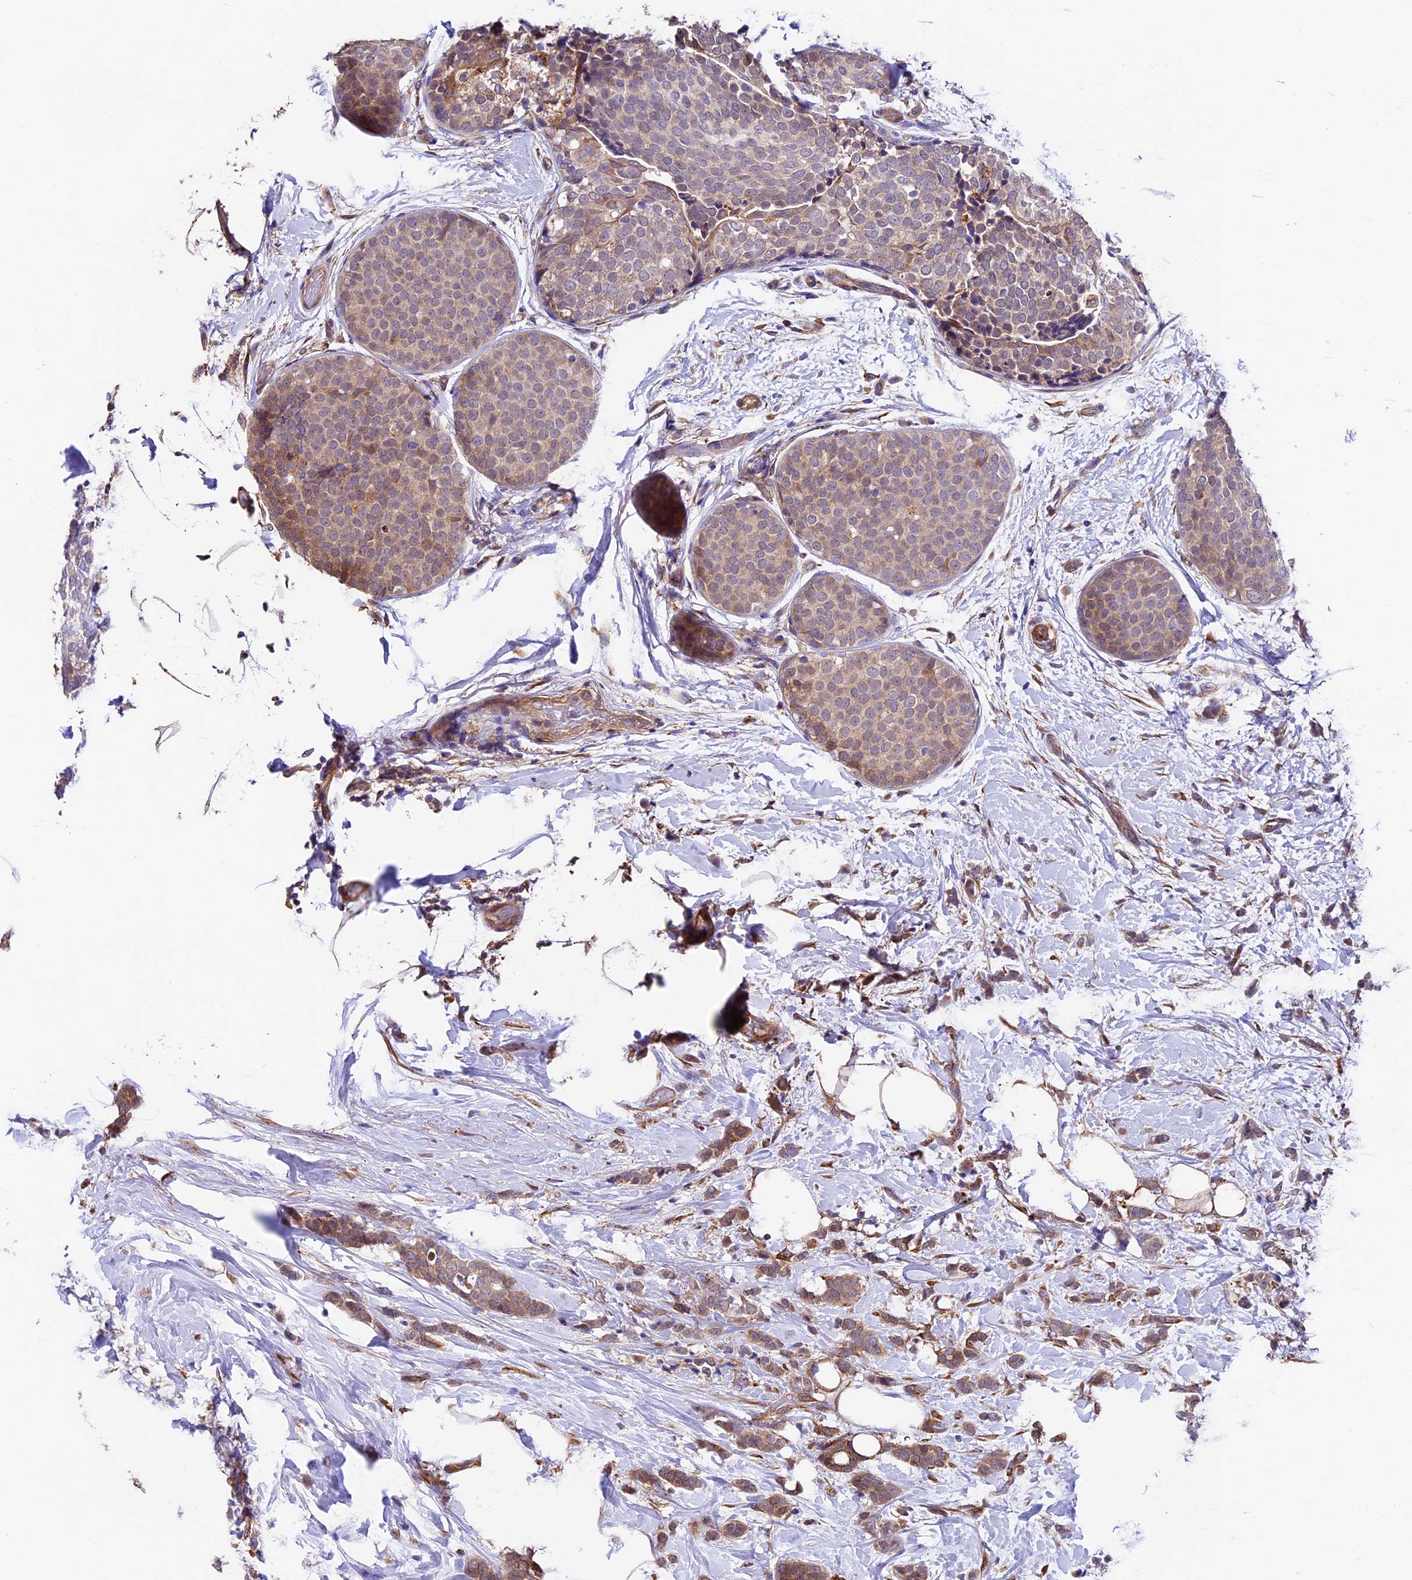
{"staining": {"intensity": "moderate", "quantity": "25%-75%", "location": "cytoplasmic/membranous"}, "tissue": "breast cancer", "cell_type": "Tumor cells", "image_type": "cancer", "snomed": [{"axis": "morphology", "description": "Lobular carcinoma, in situ"}, {"axis": "morphology", "description": "Lobular carcinoma"}, {"axis": "topography", "description": "Breast"}], "caption": "Lobular carcinoma (breast) was stained to show a protein in brown. There is medium levels of moderate cytoplasmic/membranous expression in approximately 25%-75% of tumor cells. The staining is performed using DAB (3,3'-diaminobenzidine) brown chromogen to label protein expression. The nuclei are counter-stained blue using hematoxylin.", "gene": "LSM7", "patient": {"sex": "female", "age": 41}}